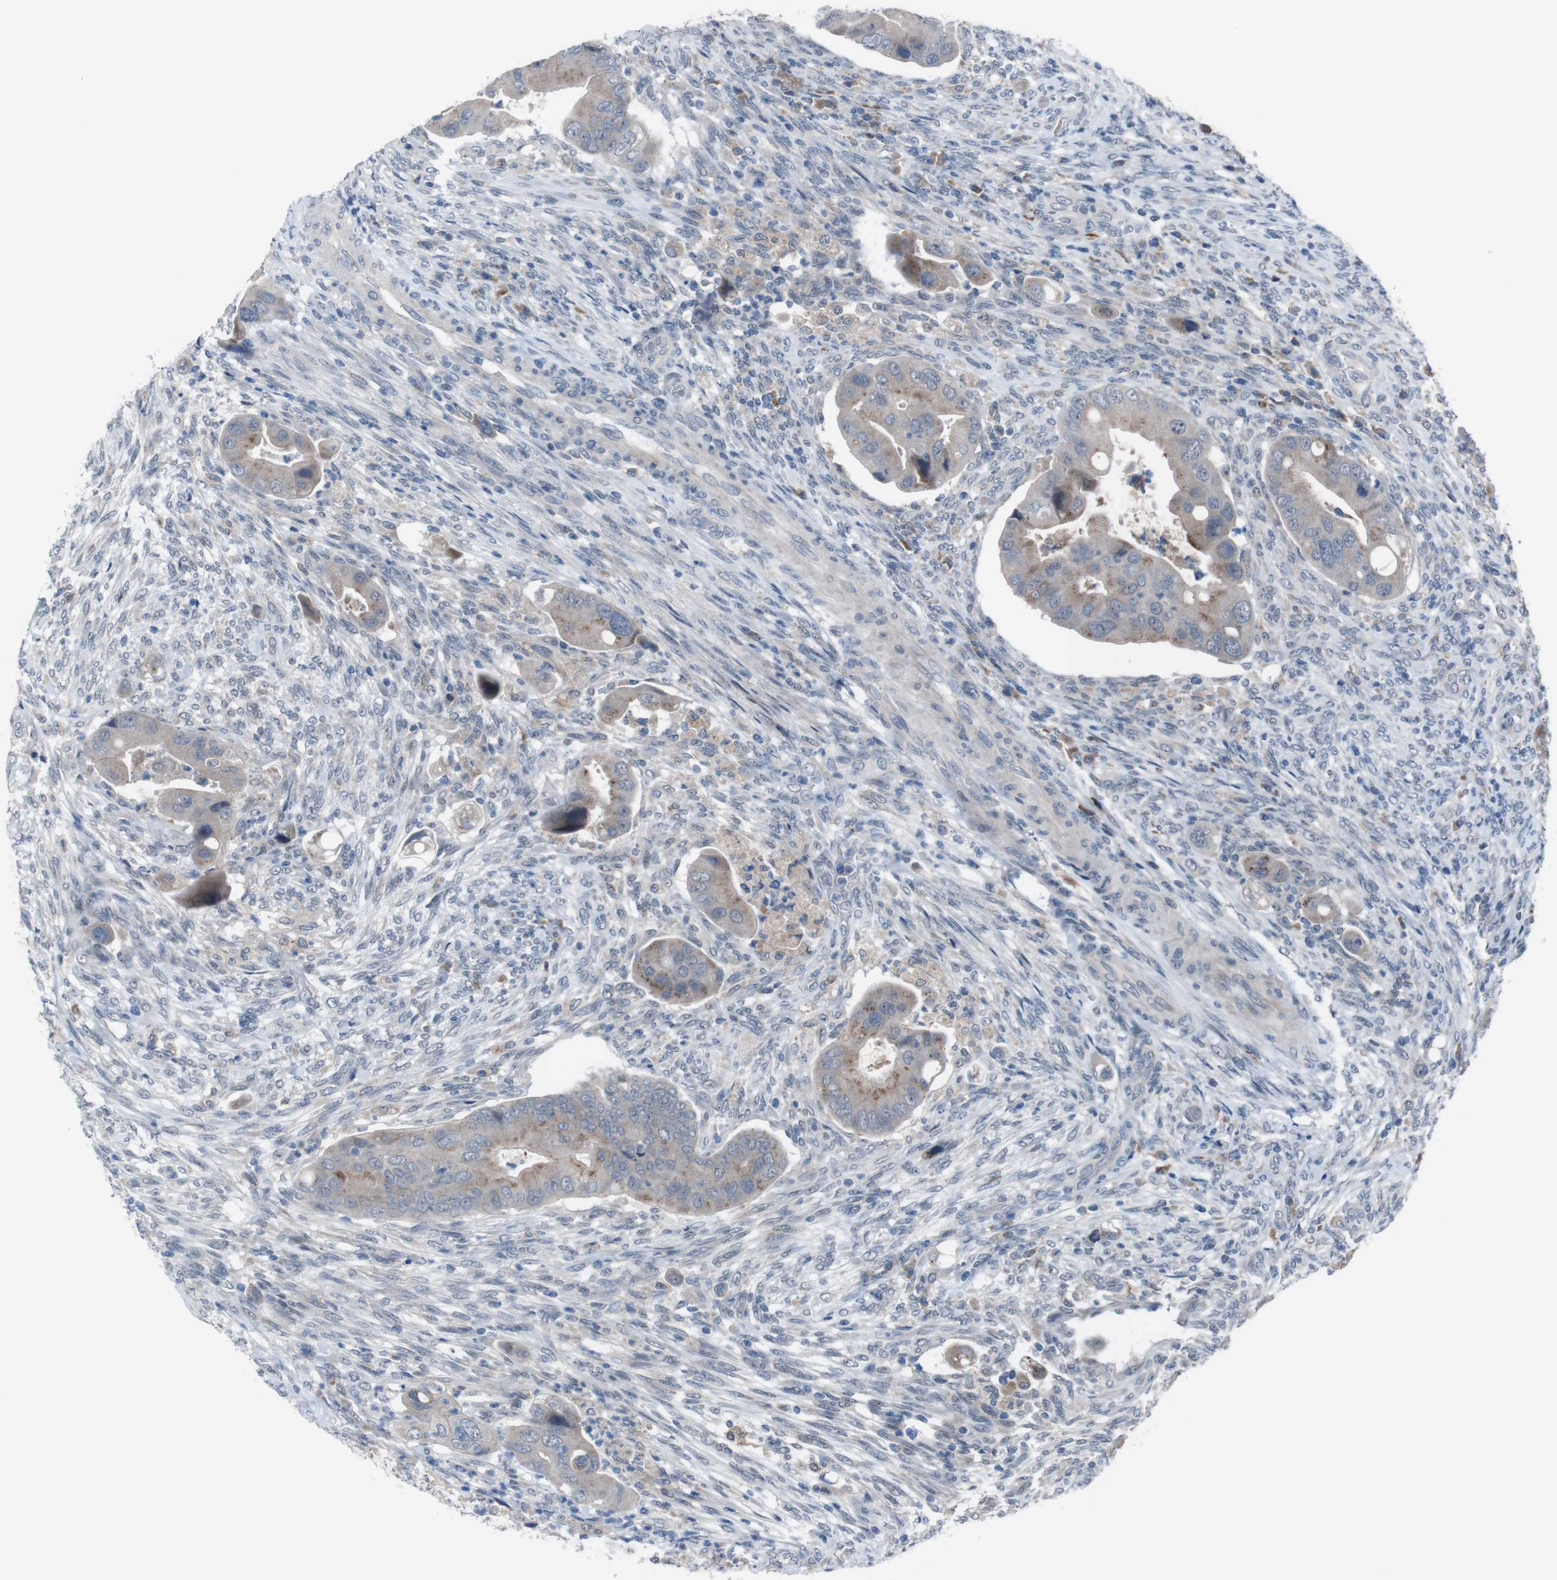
{"staining": {"intensity": "moderate", "quantity": "25%-75%", "location": "cytoplasmic/membranous"}, "tissue": "colorectal cancer", "cell_type": "Tumor cells", "image_type": "cancer", "snomed": [{"axis": "morphology", "description": "Adenocarcinoma, NOS"}, {"axis": "topography", "description": "Rectum"}], "caption": "A photomicrograph showing moderate cytoplasmic/membranous expression in about 25%-75% of tumor cells in colorectal cancer, as visualized by brown immunohistochemical staining.", "gene": "CDH22", "patient": {"sex": "female", "age": 57}}